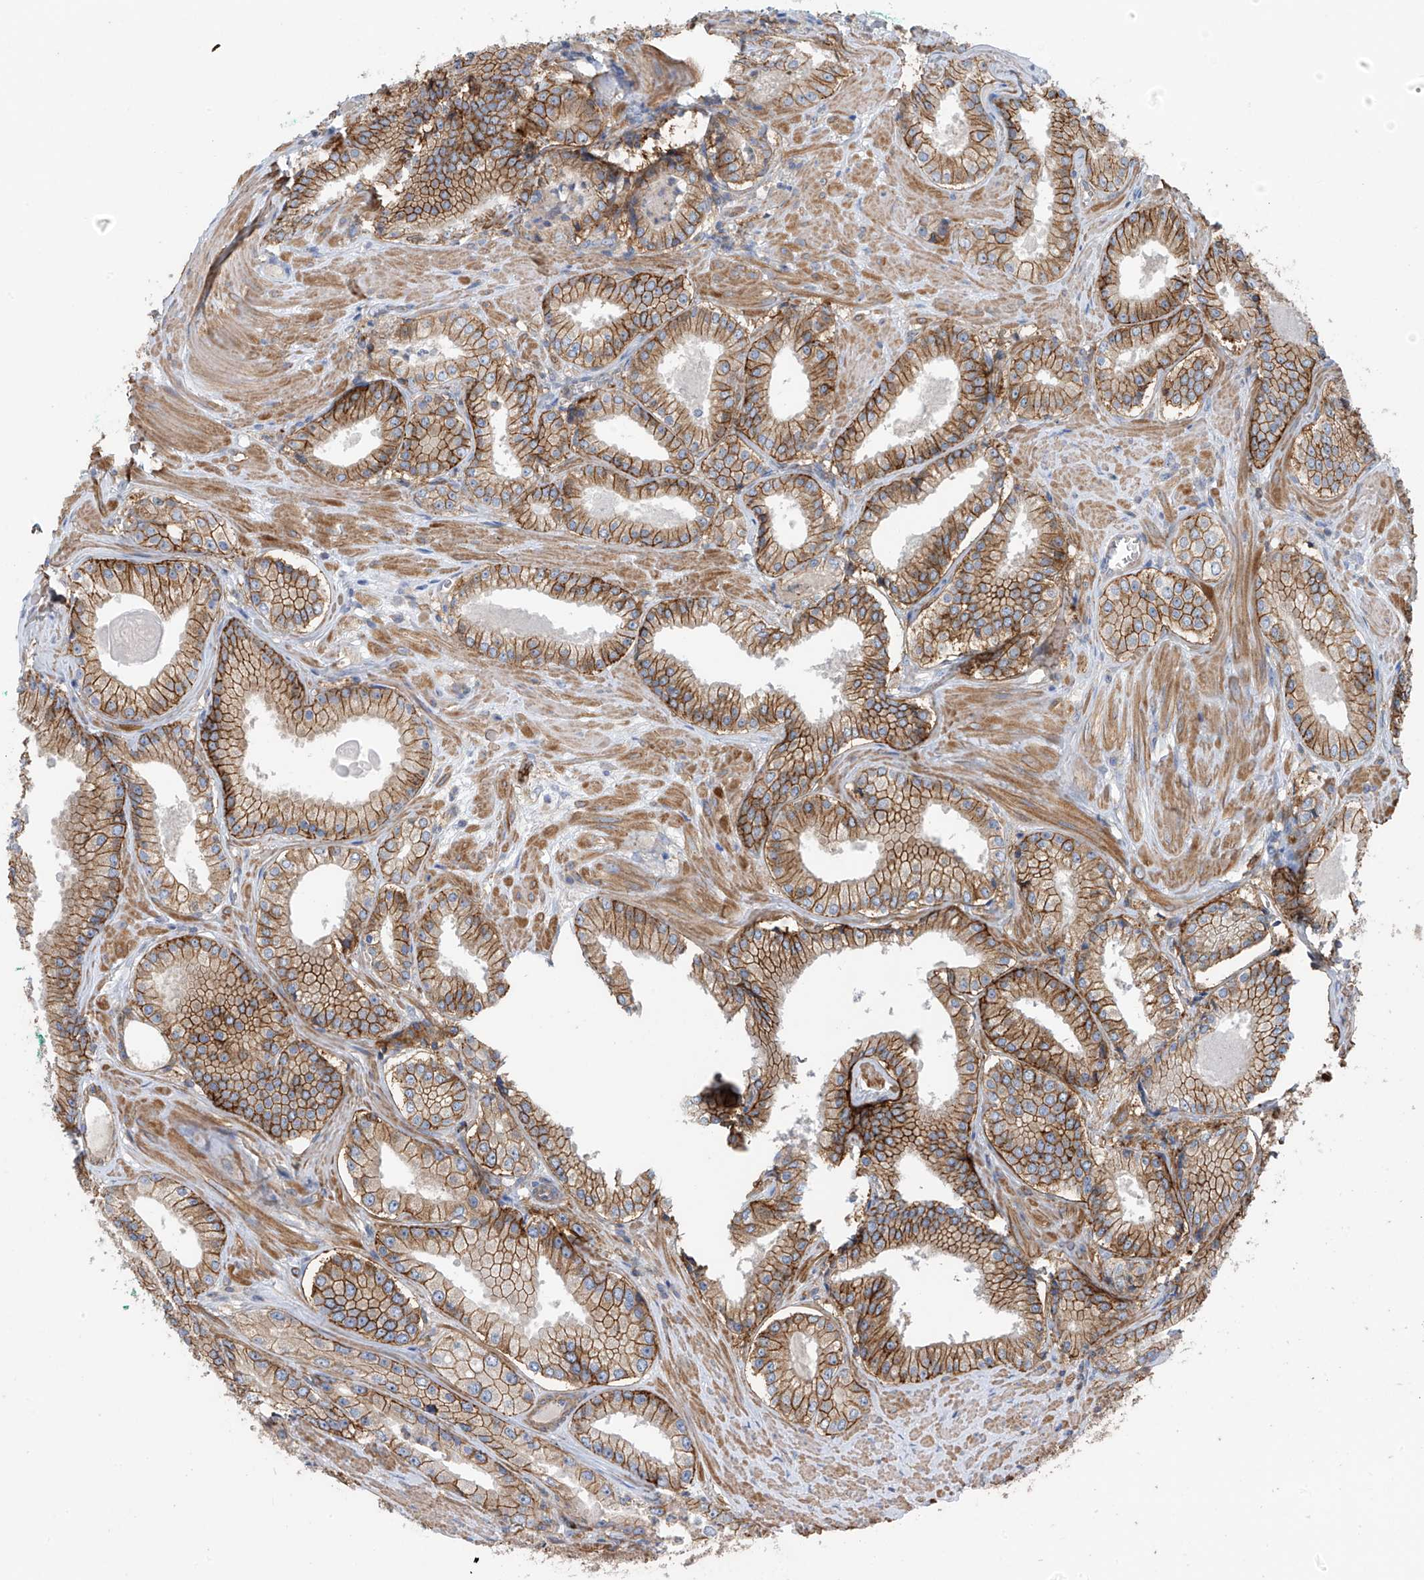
{"staining": {"intensity": "moderate", "quantity": ">75%", "location": "cytoplasmic/membranous"}, "tissue": "prostate cancer", "cell_type": "Tumor cells", "image_type": "cancer", "snomed": [{"axis": "morphology", "description": "Adenocarcinoma, Low grade"}, {"axis": "topography", "description": "Prostate"}], "caption": "Immunohistochemical staining of human prostate low-grade adenocarcinoma shows medium levels of moderate cytoplasmic/membranous protein expression in about >75% of tumor cells.", "gene": "SLC1A5", "patient": {"sex": "male", "age": 54}}